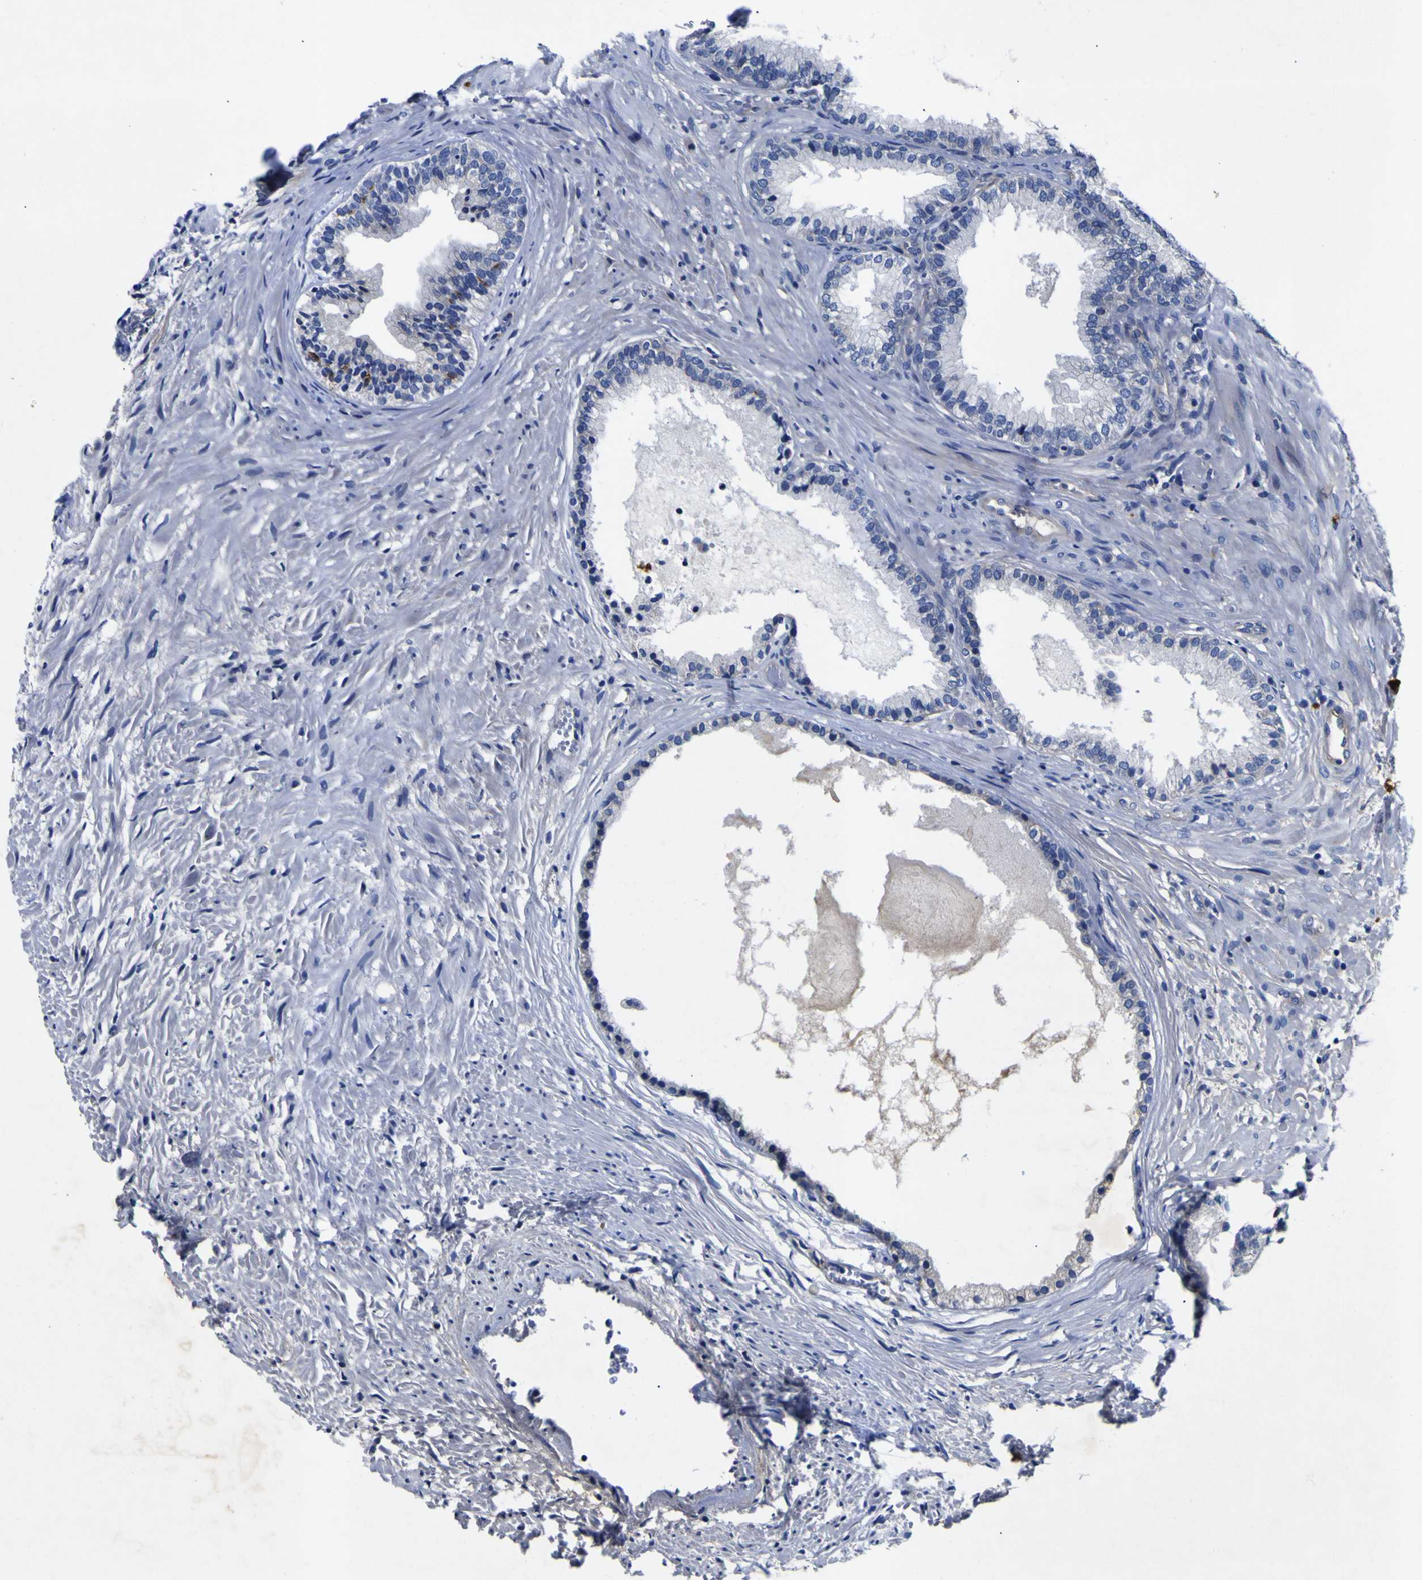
{"staining": {"intensity": "negative", "quantity": "none", "location": "none"}, "tissue": "prostate", "cell_type": "Glandular cells", "image_type": "normal", "snomed": [{"axis": "morphology", "description": "Normal tissue, NOS"}, {"axis": "topography", "description": "Prostate"}], "caption": "Protein analysis of unremarkable prostate shows no significant positivity in glandular cells.", "gene": "VASN", "patient": {"sex": "male", "age": 76}}